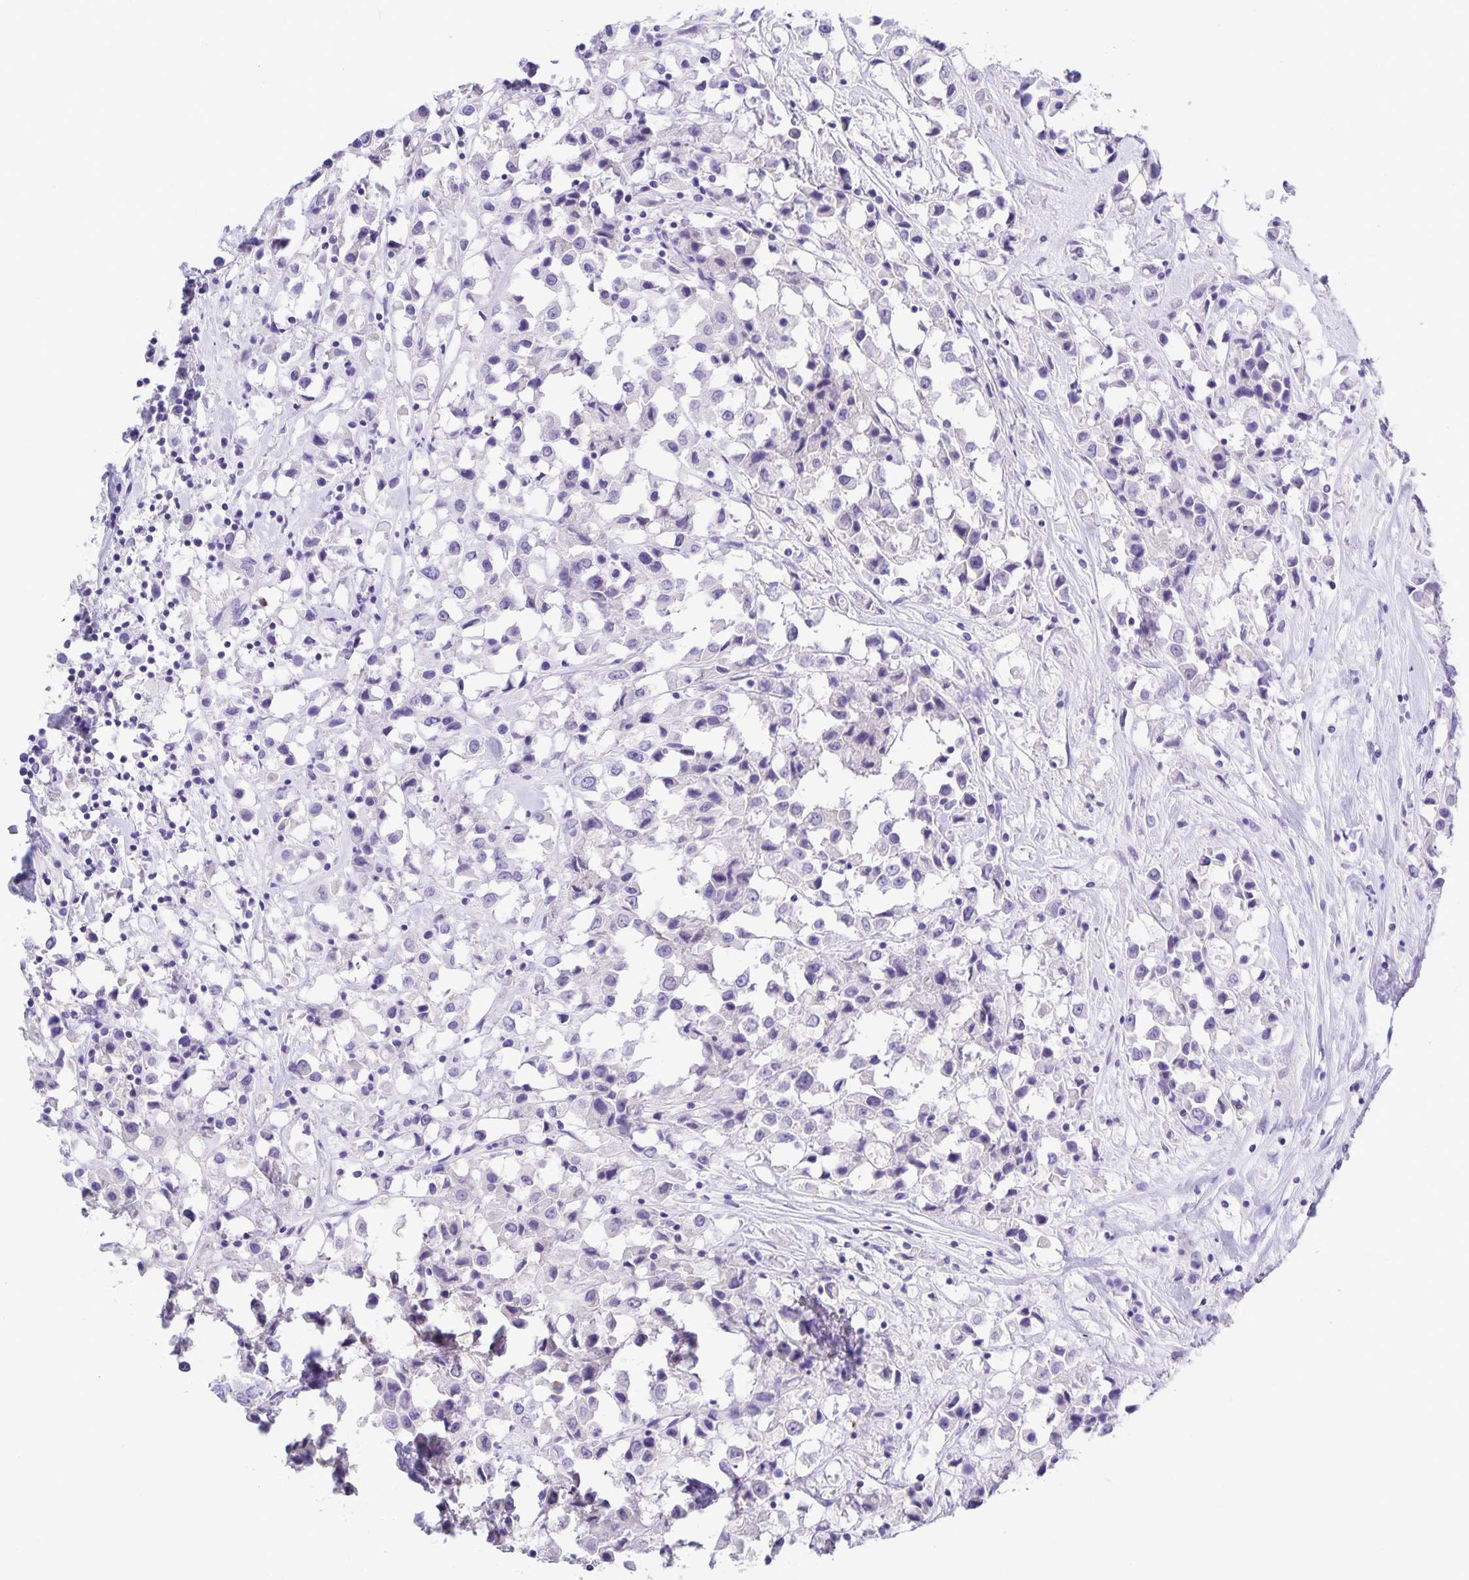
{"staining": {"intensity": "negative", "quantity": "none", "location": "none"}, "tissue": "breast cancer", "cell_type": "Tumor cells", "image_type": "cancer", "snomed": [{"axis": "morphology", "description": "Duct carcinoma"}, {"axis": "topography", "description": "Breast"}], "caption": "IHC of intraductal carcinoma (breast) exhibits no expression in tumor cells.", "gene": "UBQLN3", "patient": {"sex": "female", "age": 61}}